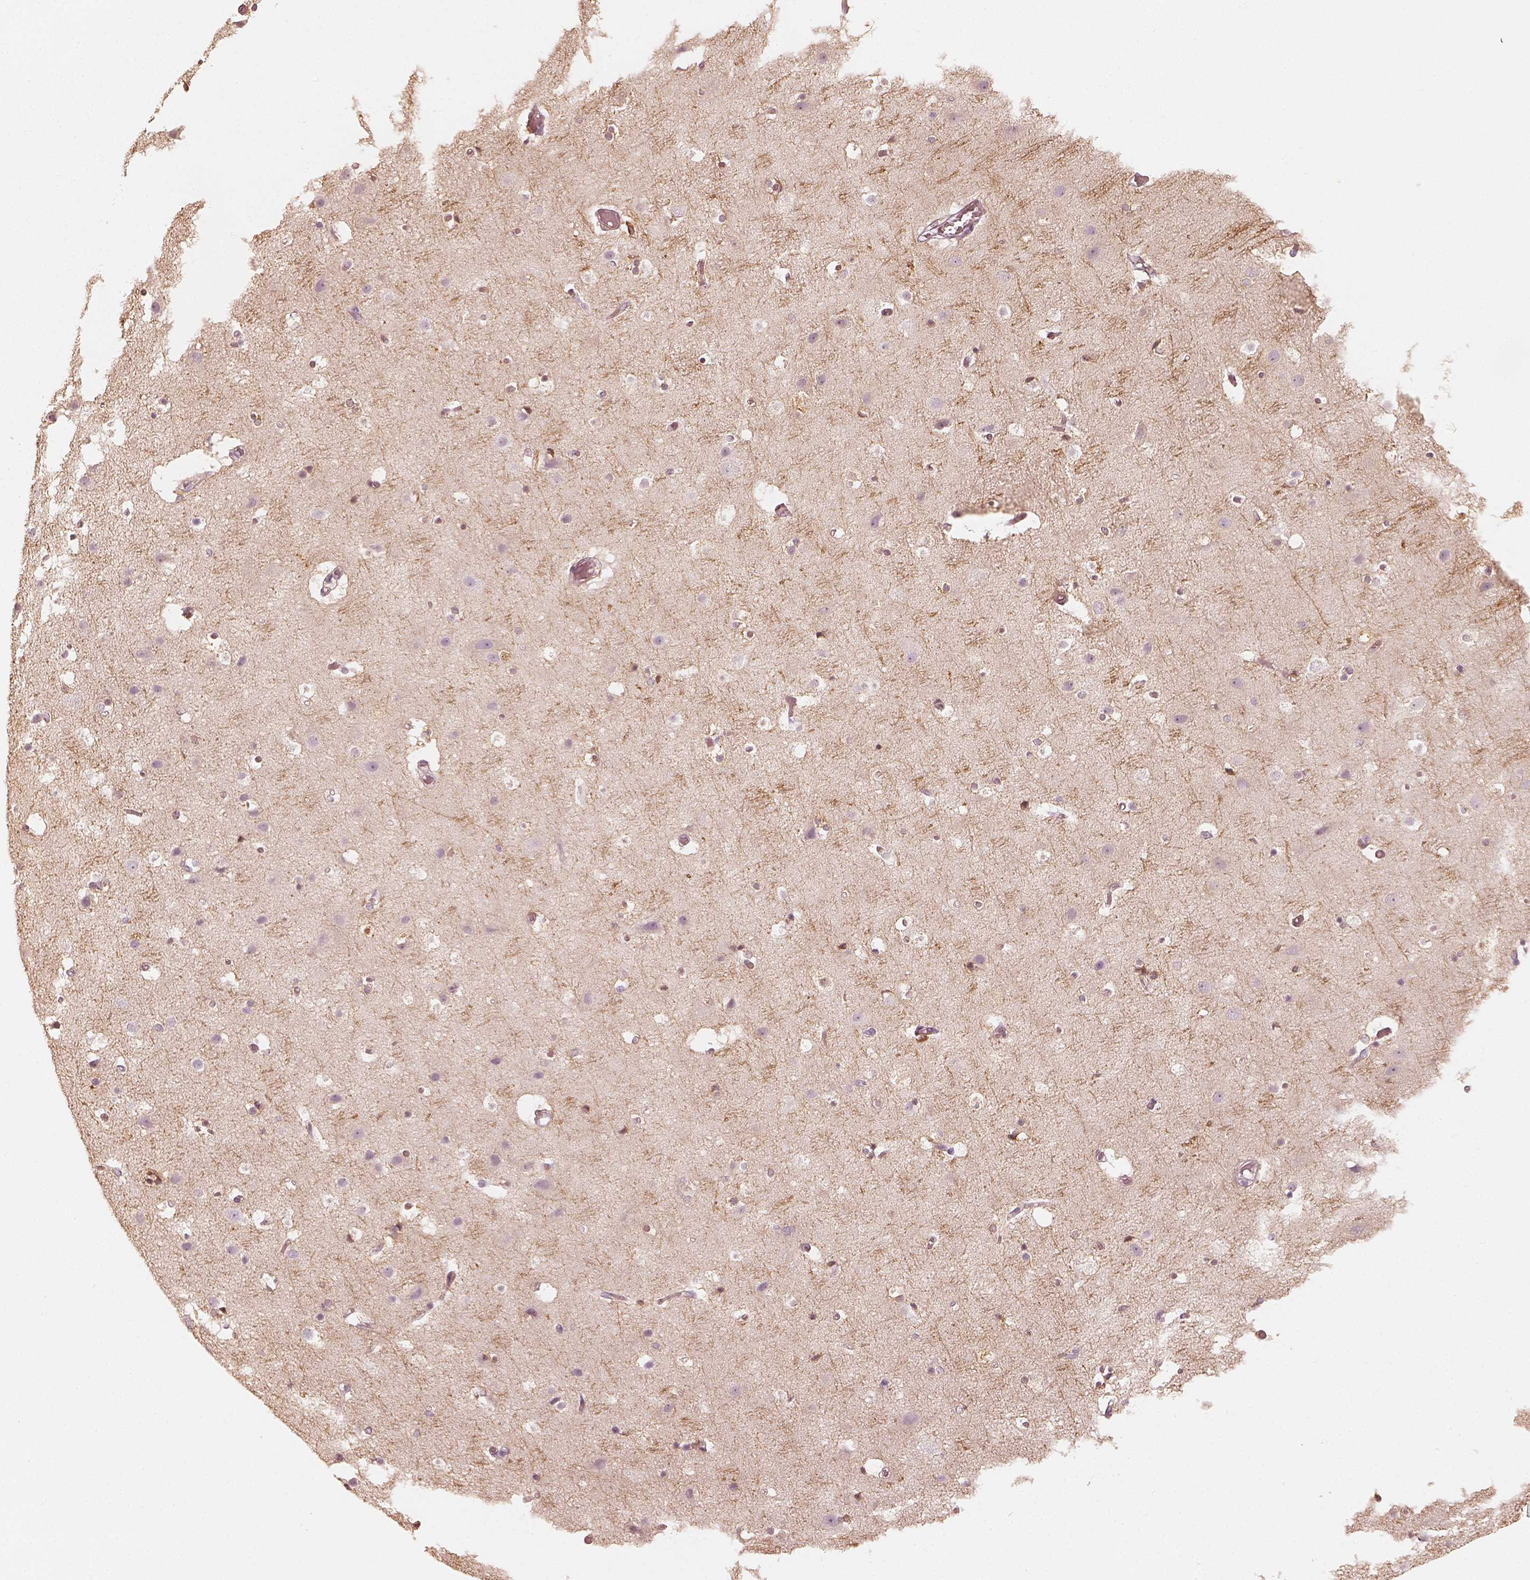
{"staining": {"intensity": "negative", "quantity": "none", "location": "none"}, "tissue": "cerebral cortex", "cell_type": "Endothelial cells", "image_type": "normal", "snomed": [{"axis": "morphology", "description": "Normal tissue, NOS"}, {"axis": "topography", "description": "Cerebral cortex"}], "caption": "This image is of unremarkable cerebral cortex stained with IHC to label a protein in brown with the nuclei are counter-stained blue. There is no staining in endothelial cells.", "gene": "FMNL2", "patient": {"sex": "female", "age": 52}}